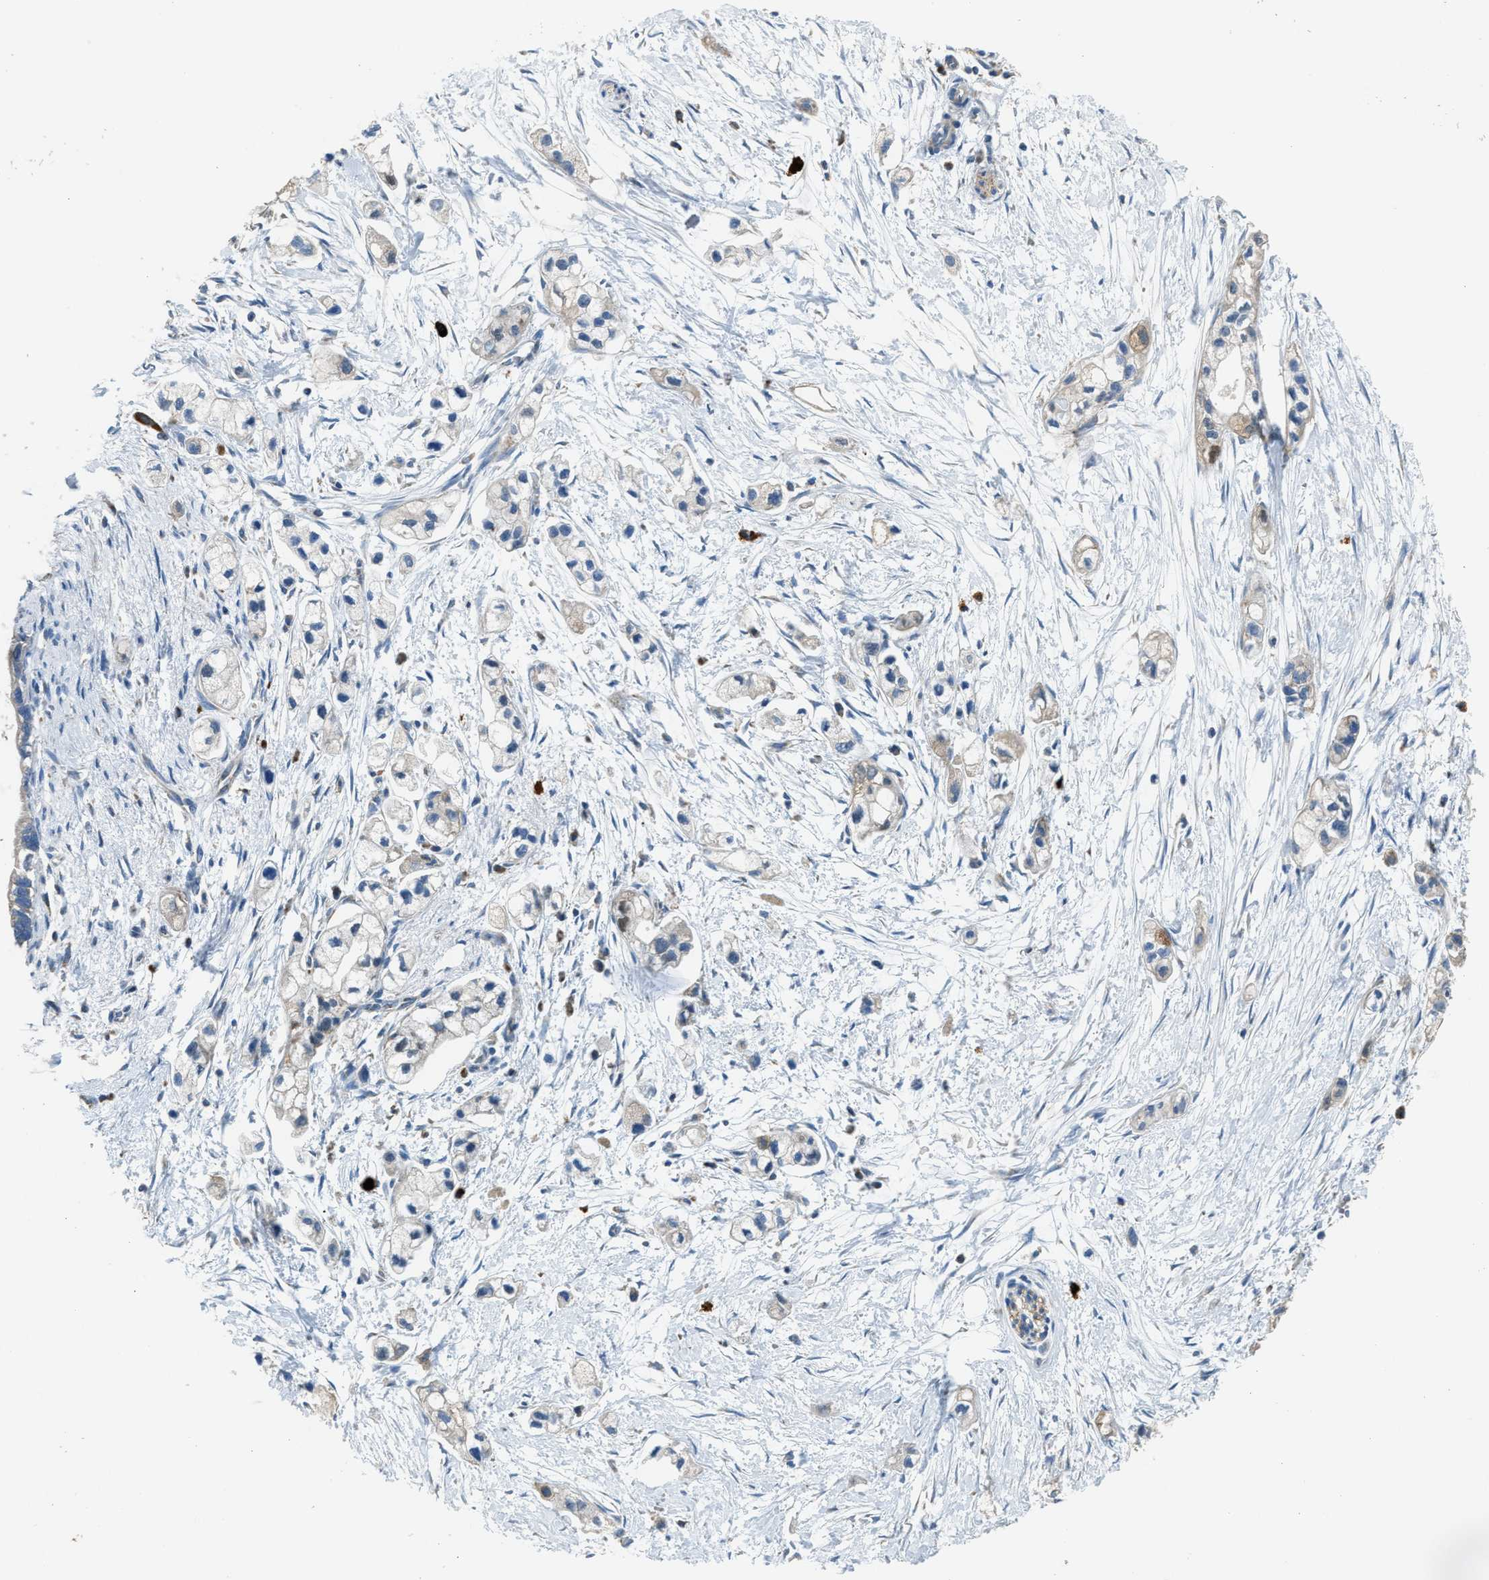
{"staining": {"intensity": "weak", "quantity": "<25%", "location": "cytoplasmic/membranous"}, "tissue": "pancreatic cancer", "cell_type": "Tumor cells", "image_type": "cancer", "snomed": [{"axis": "morphology", "description": "Adenocarcinoma, NOS"}, {"axis": "topography", "description": "Pancreas"}], "caption": "Immunohistochemistry image of neoplastic tissue: adenocarcinoma (pancreatic) stained with DAB (3,3'-diaminobenzidine) demonstrates no significant protein staining in tumor cells.", "gene": "SLC25A11", "patient": {"sex": "male", "age": 74}}